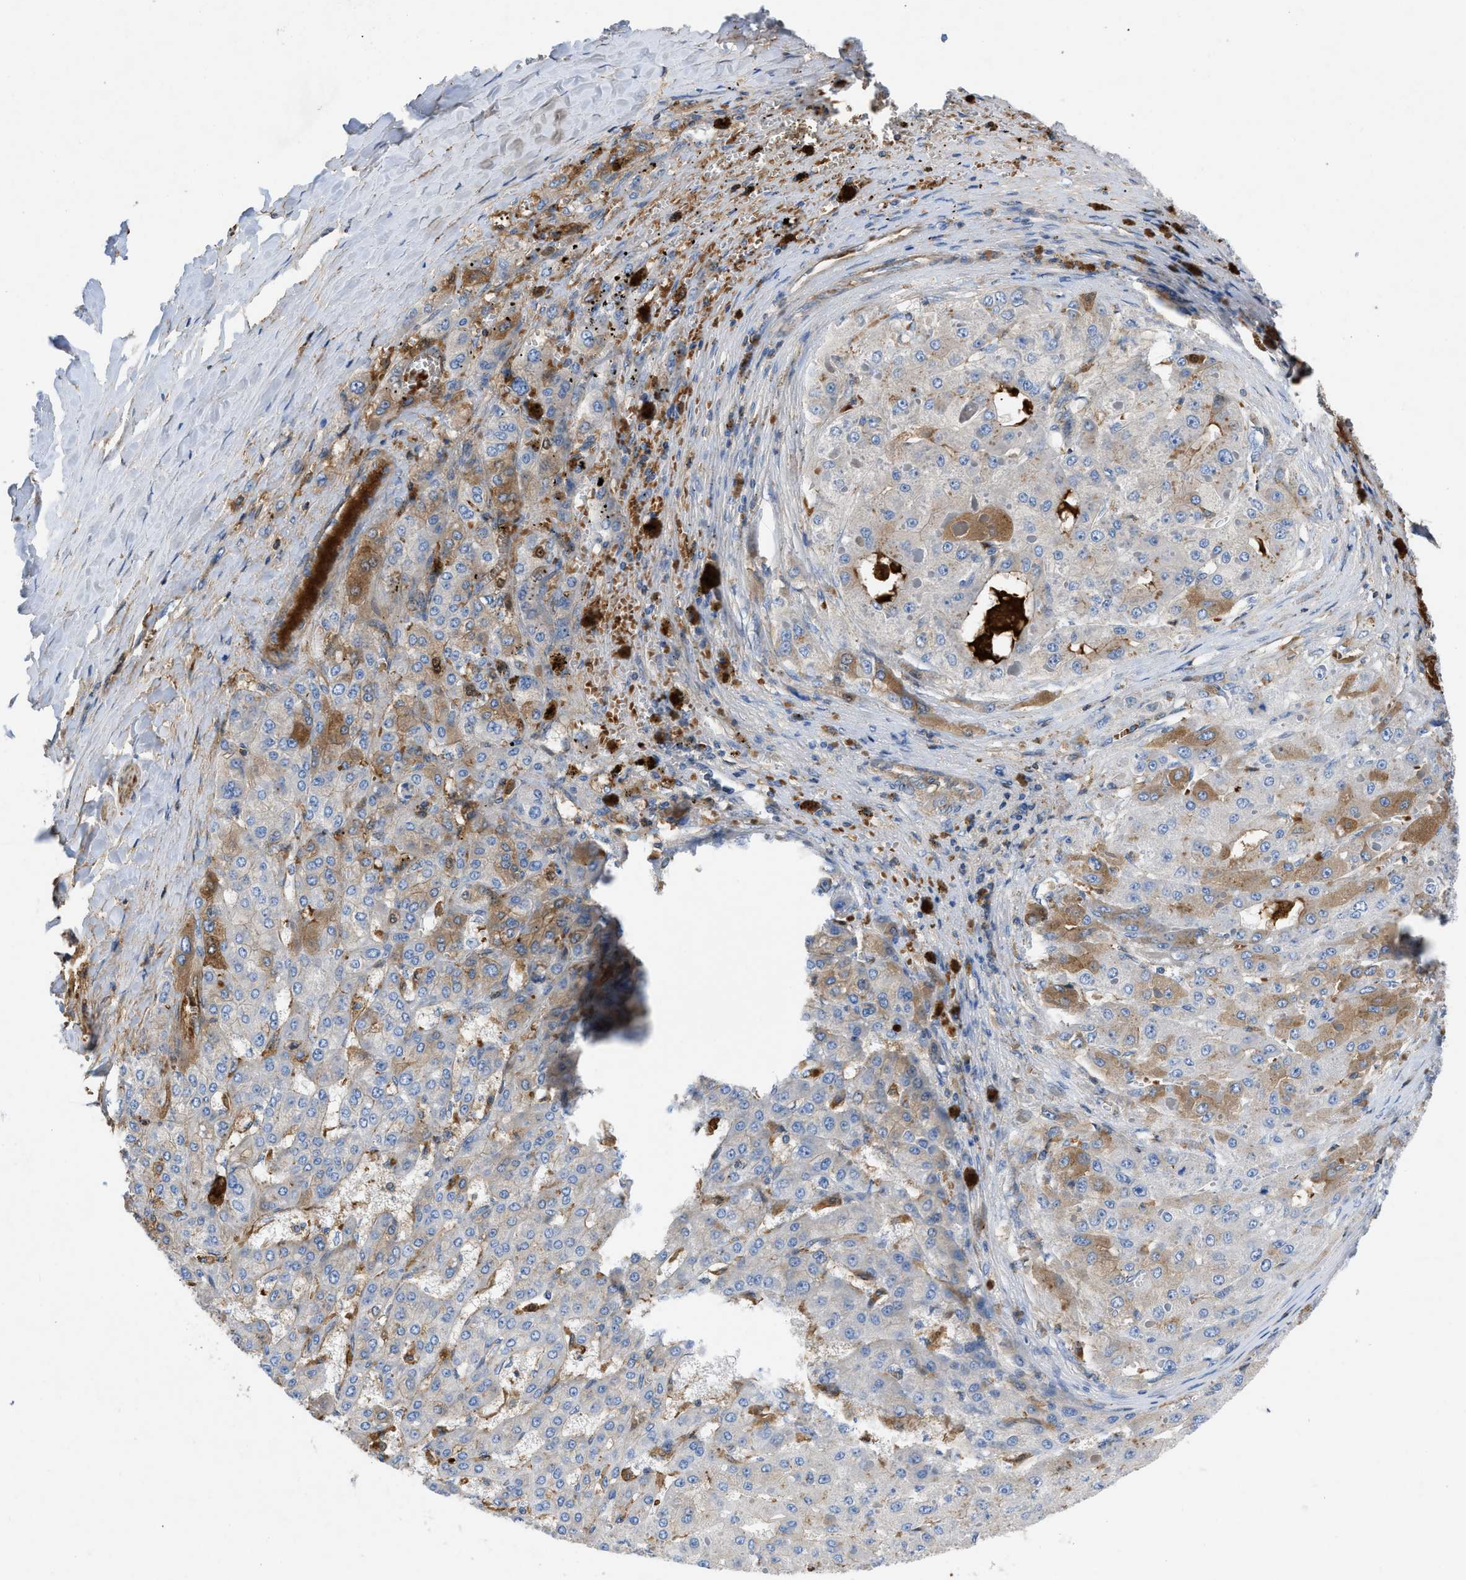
{"staining": {"intensity": "moderate", "quantity": "<25%", "location": "cytoplasmic/membranous"}, "tissue": "liver cancer", "cell_type": "Tumor cells", "image_type": "cancer", "snomed": [{"axis": "morphology", "description": "Carcinoma, Hepatocellular, NOS"}, {"axis": "topography", "description": "Liver"}], "caption": "An image of liver hepatocellular carcinoma stained for a protein displays moderate cytoplasmic/membranous brown staining in tumor cells. (IHC, brightfield microscopy, high magnification).", "gene": "ATP6V0D1", "patient": {"sex": "female", "age": 73}}